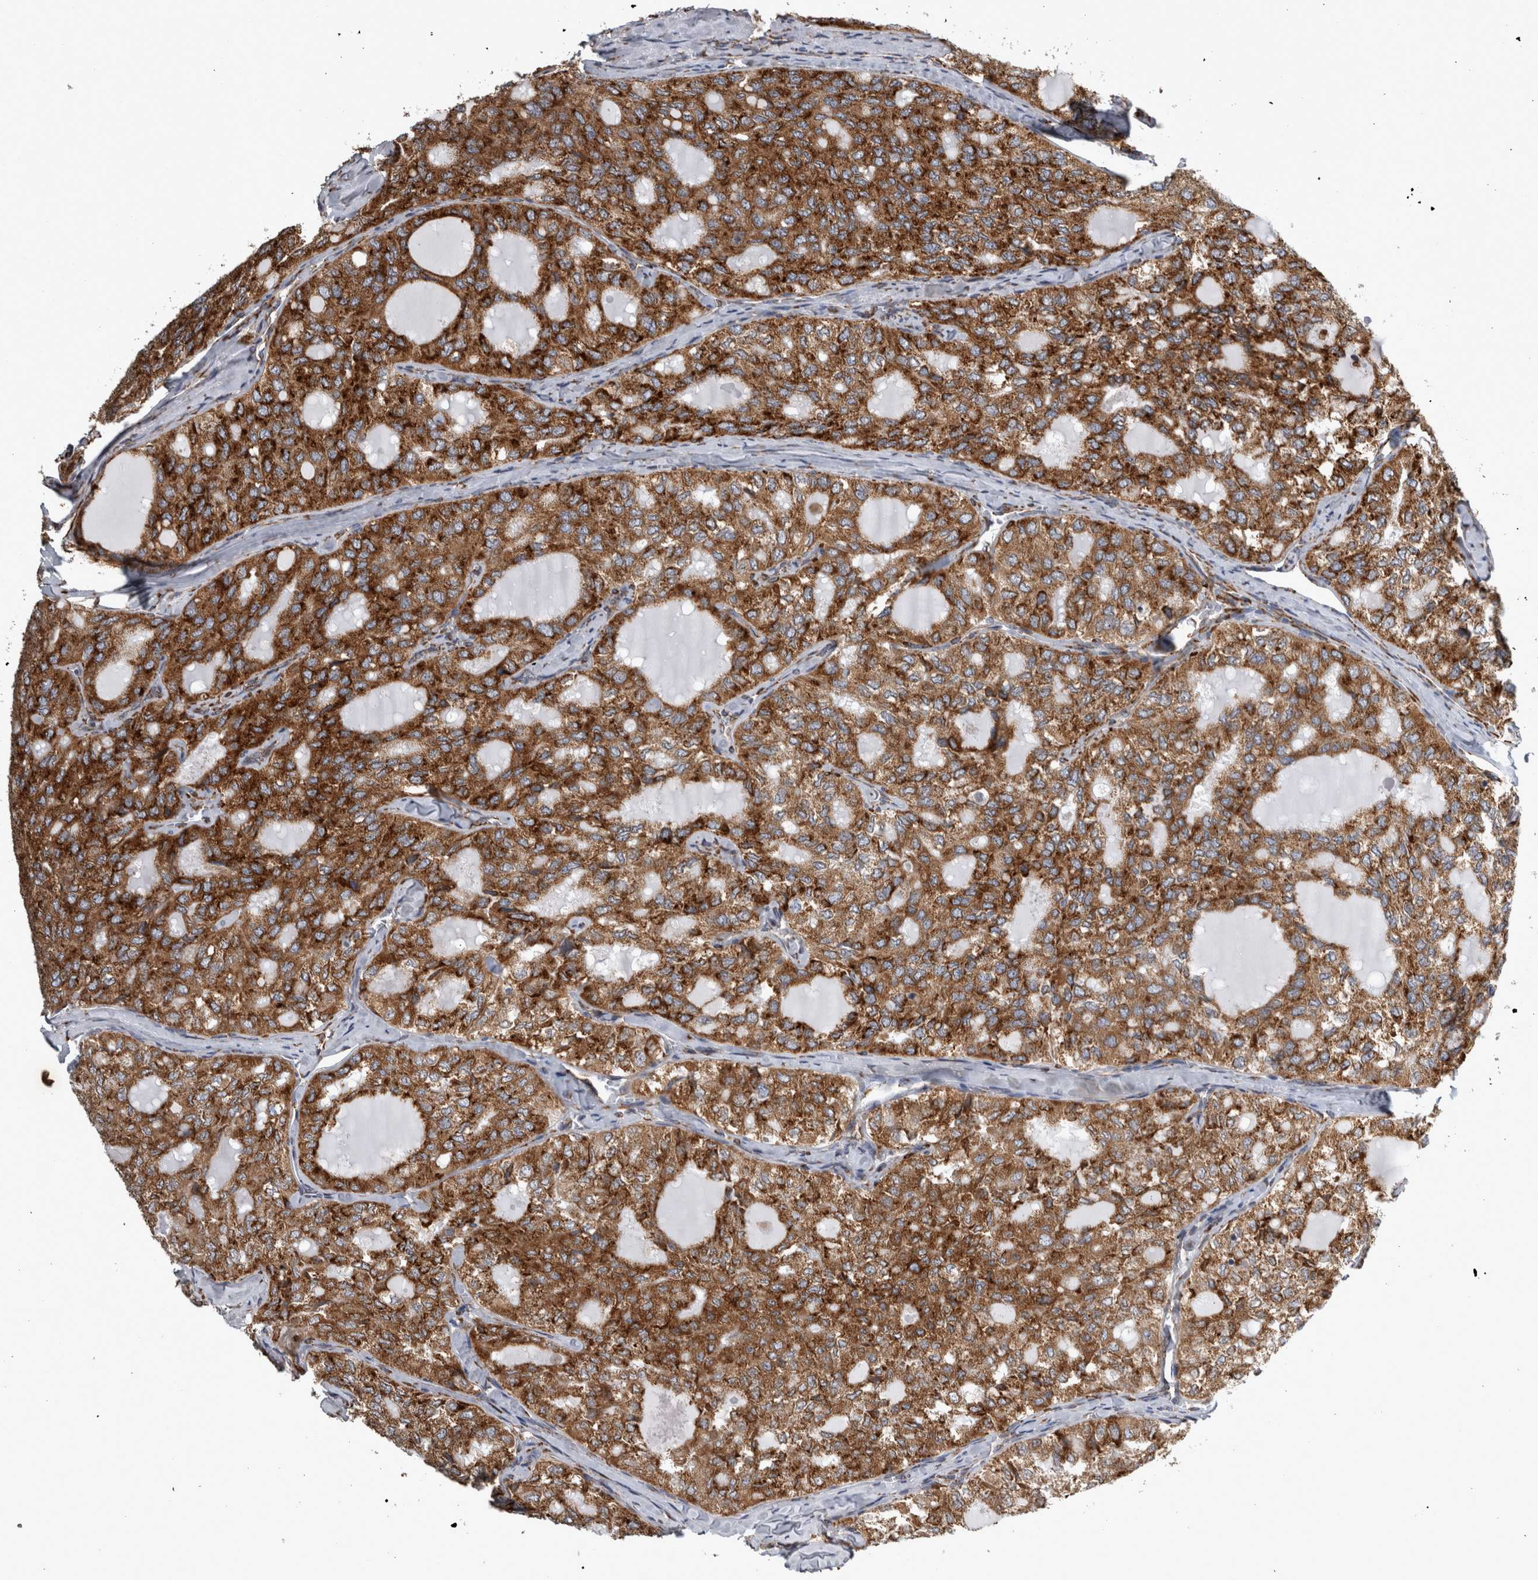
{"staining": {"intensity": "strong", "quantity": ">75%", "location": "cytoplasmic/membranous"}, "tissue": "thyroid cancer", "cell_type": "Tumor cells", "image_type": "cancer", "snomed": [{"axis": "morphology", "description": "Follicular adenoma carcinoma, NOS"}, {"axis": "topography", "description": "Thyroid gland"}], "caption": "Immunohistochemistry (IHC) image of neoplastic tissue: follicular adenoma carcinoma (thyroid) stained using IHC shows high levels of strong protein expression localized specifically in the cytoplasmic/membranous of tumor cells, appearing as a cytoplasmic/membranous brown color.", "gene": "FHIP2B", "patient": {"sex": "male", "age": 75}}